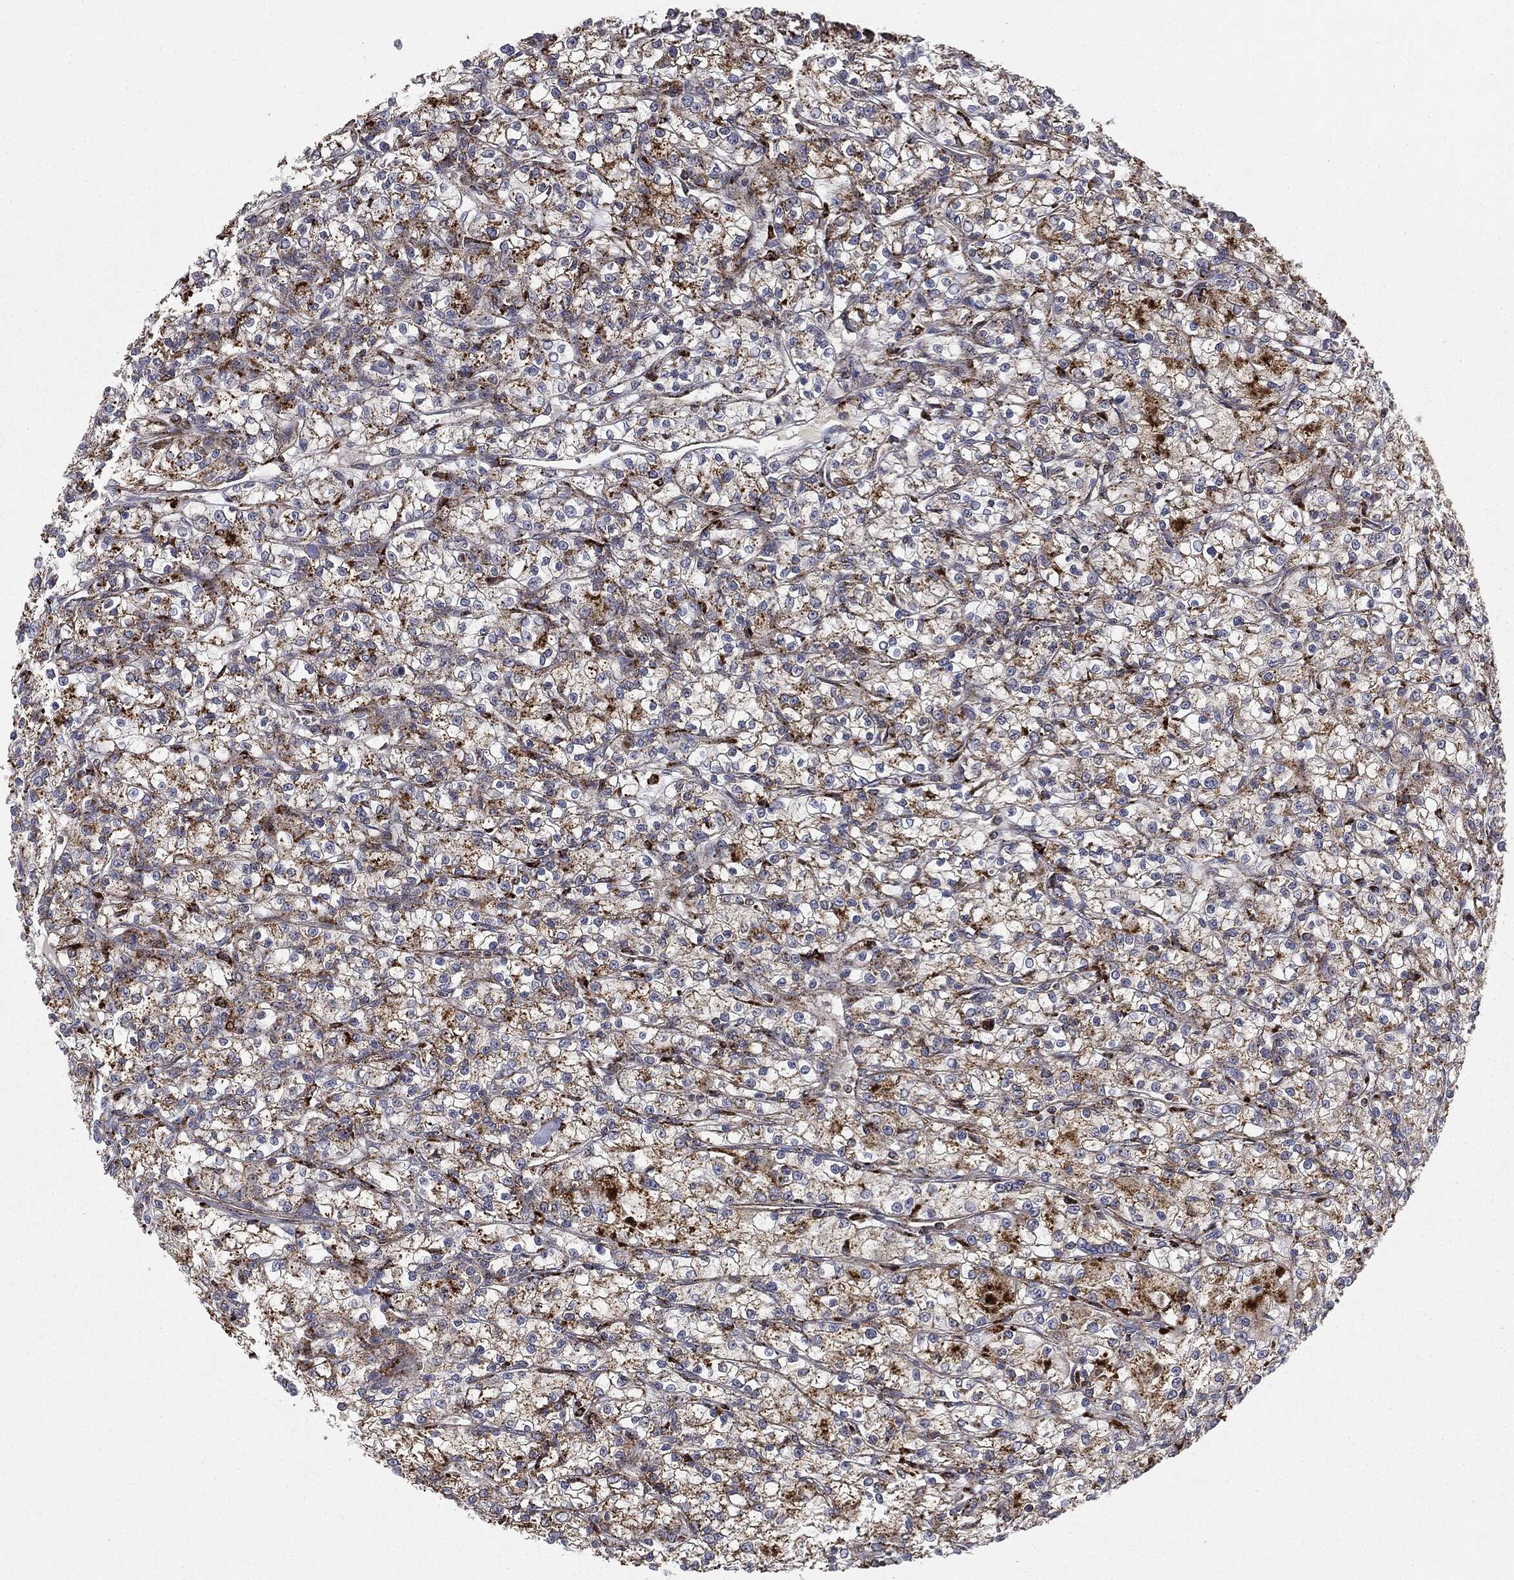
{"staining": {"intensity": "strong", "quantity": "25%-75%", "location": "cytoplasmic/membranous"}, "tissue": "renal cancer", "cell_type": "Tumor cells", "image_type": "cancer", "snomed": [{"axis": "morphology", "description": "Adenocarcinoma, NOS"}, {"axis": "topography", "description": "Kidney"}], "caption": "IHC photomicrograph of renal cancer (adenocarcinoma) stained for a protein (brown), which exhibits high levels of strong cytoplasmic/membranous expression in approximately 25%-75% of tumor cells.", "gene": "CTSA", "patient": {"sex": "female", "age": 59}}